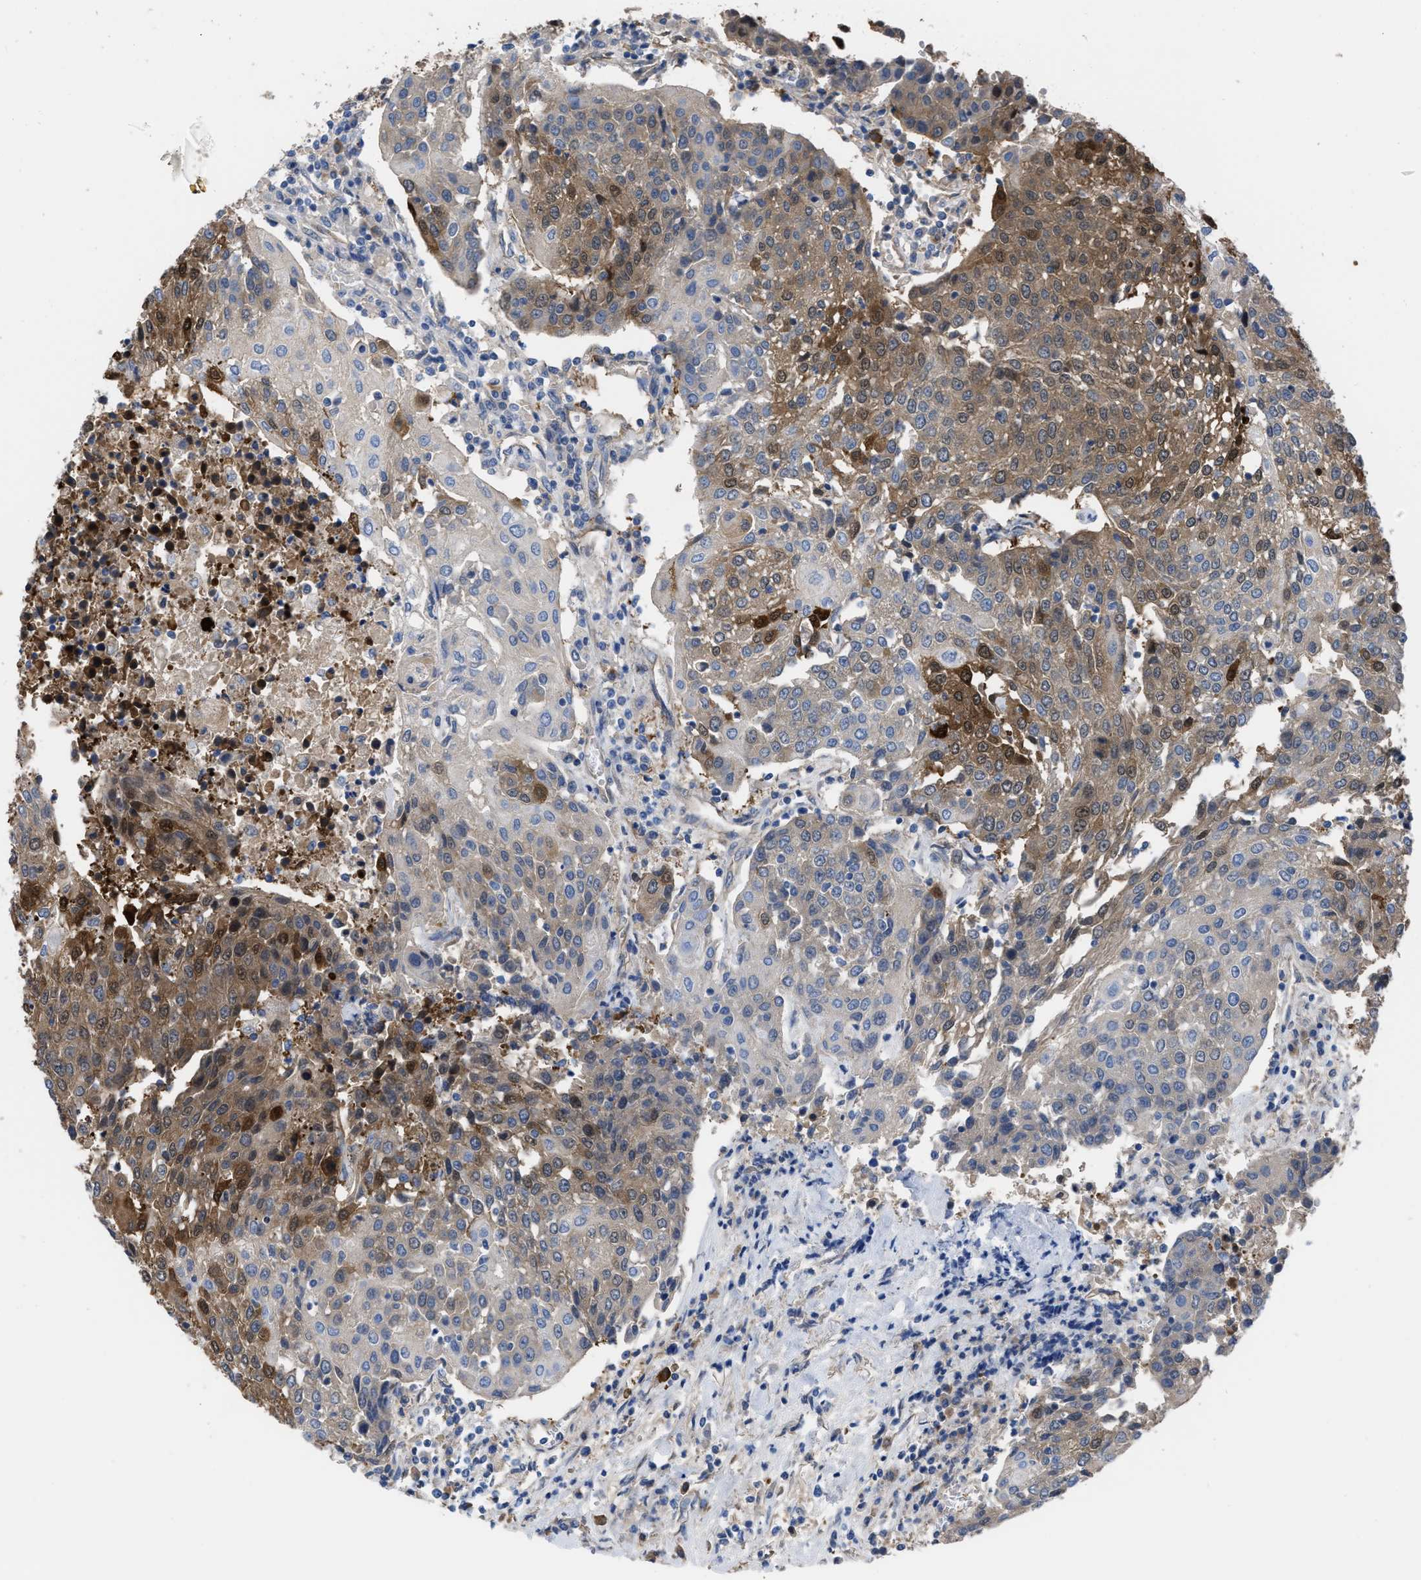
{"staining": {"intensity": "moderate", "quantity": "25%-75%", "location": "cytoplasmic/membranous"}, "tissue": "urothelial cancer", "cell_type": "Tumor cells", "image_type": "cancer", "snomed": [{"axis": "morphology", "description": "Urothelial carcinoma, High grade"}, {"axis": "topography", "description": "Urinary bladder"}], "caption": "Moderate cytoplasmic/membranous protein expression is seen in about 25%-75% of tumor cells in urothelial carcinoma (high-grade). The protein of interest is shown in brown color, while the nuclei are stained blue.", "gene": "TRIOBP", "patient": {"sex": "female", "age": 85}}